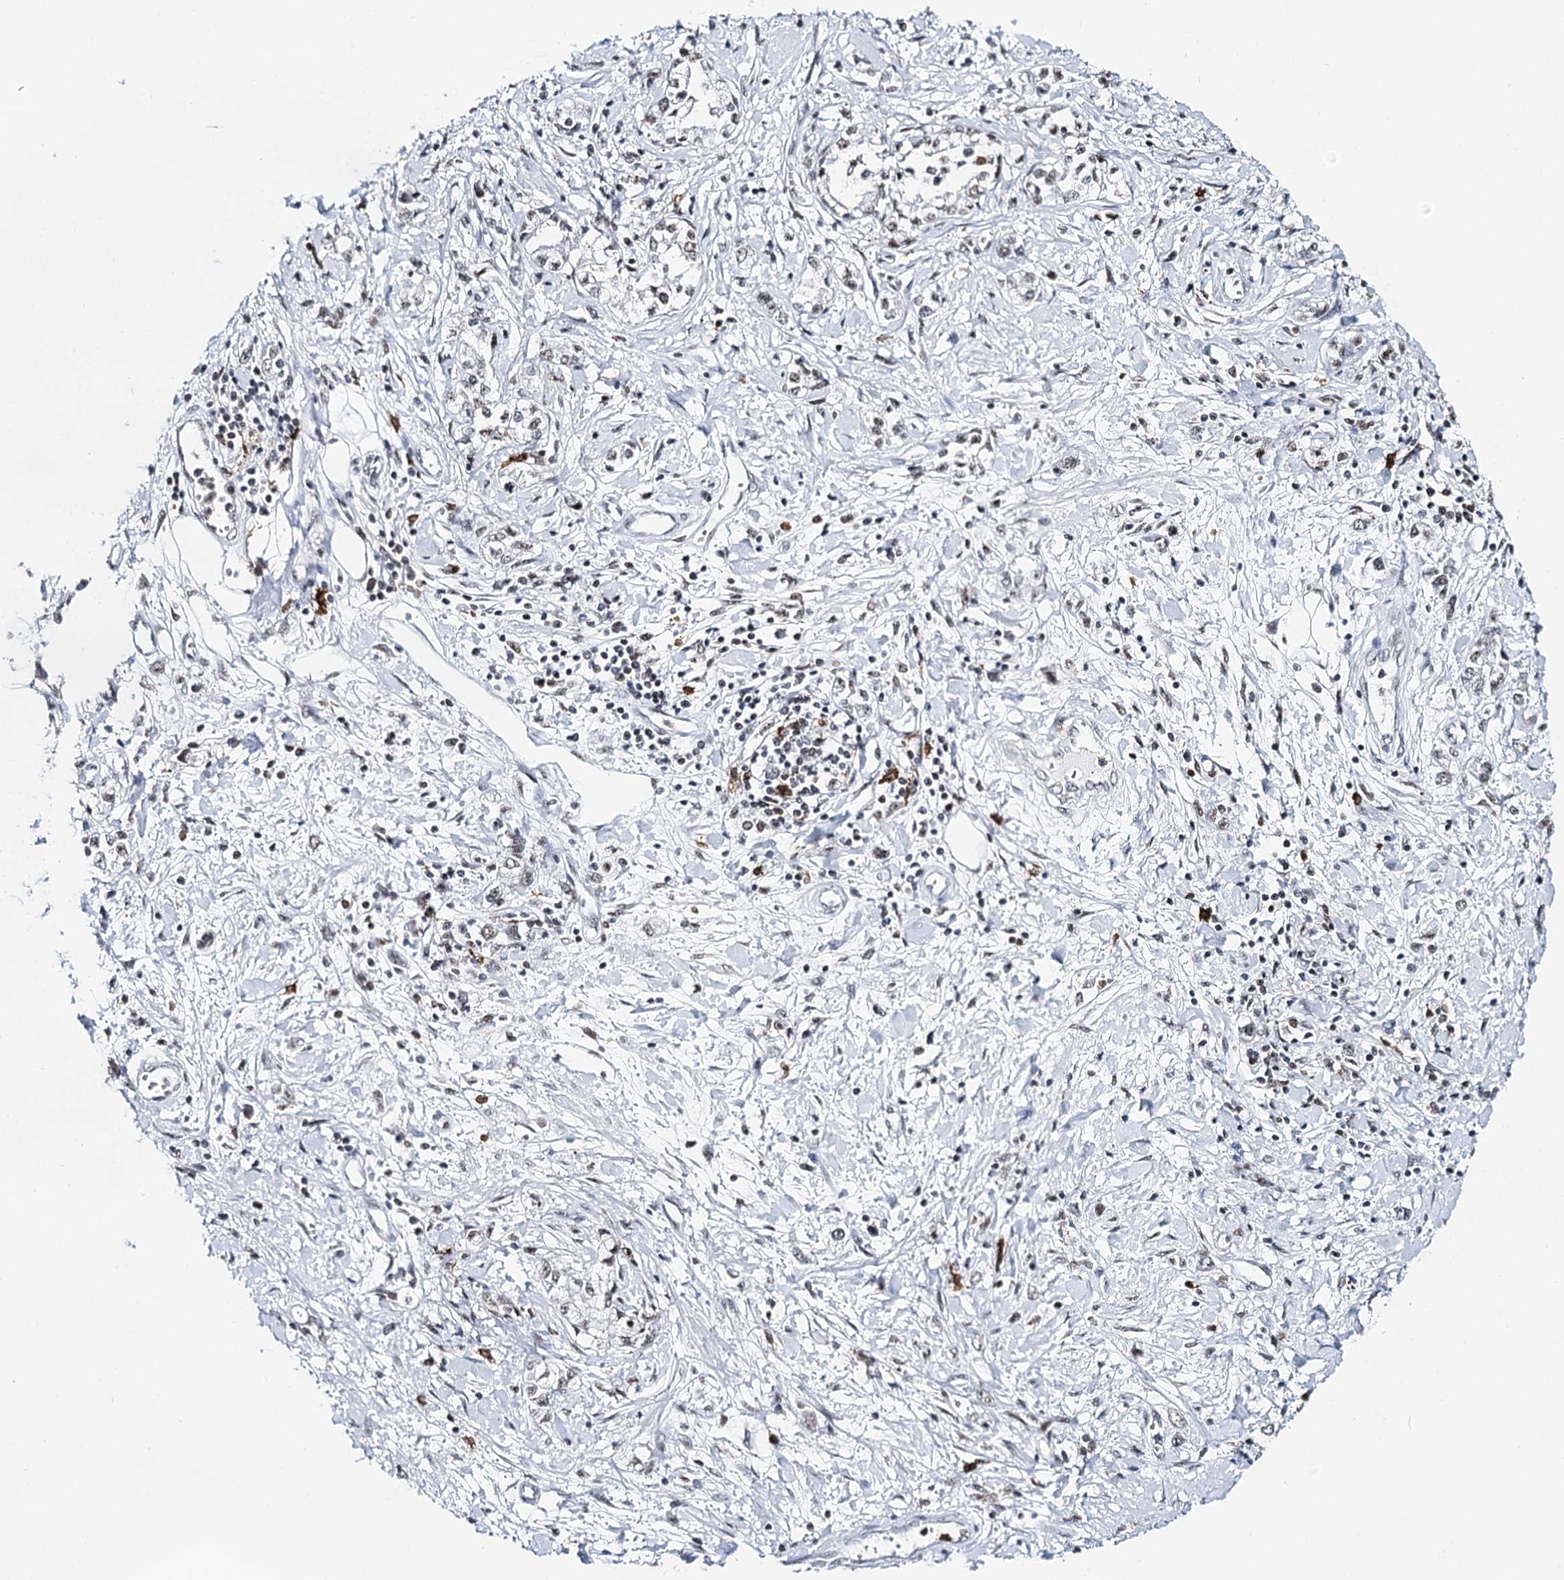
{"staining": {"intensity": "negative", "quantity": "none", "location": "none"}, "tissue": "stomach cancer", "cell_type": "Tumor cells", "image_type": "cancer", "snomed": [{"axis": "morphology", "description": "Adenocarcinoma, NOS"}, {"axis": "topography", "description": "Stomach"}], "caption": "A photomicrograph of human stomach cancer is negative for staining in tumor cells.", "gene": "BARD1", "patient": {"sex": "female", "age": 76}}